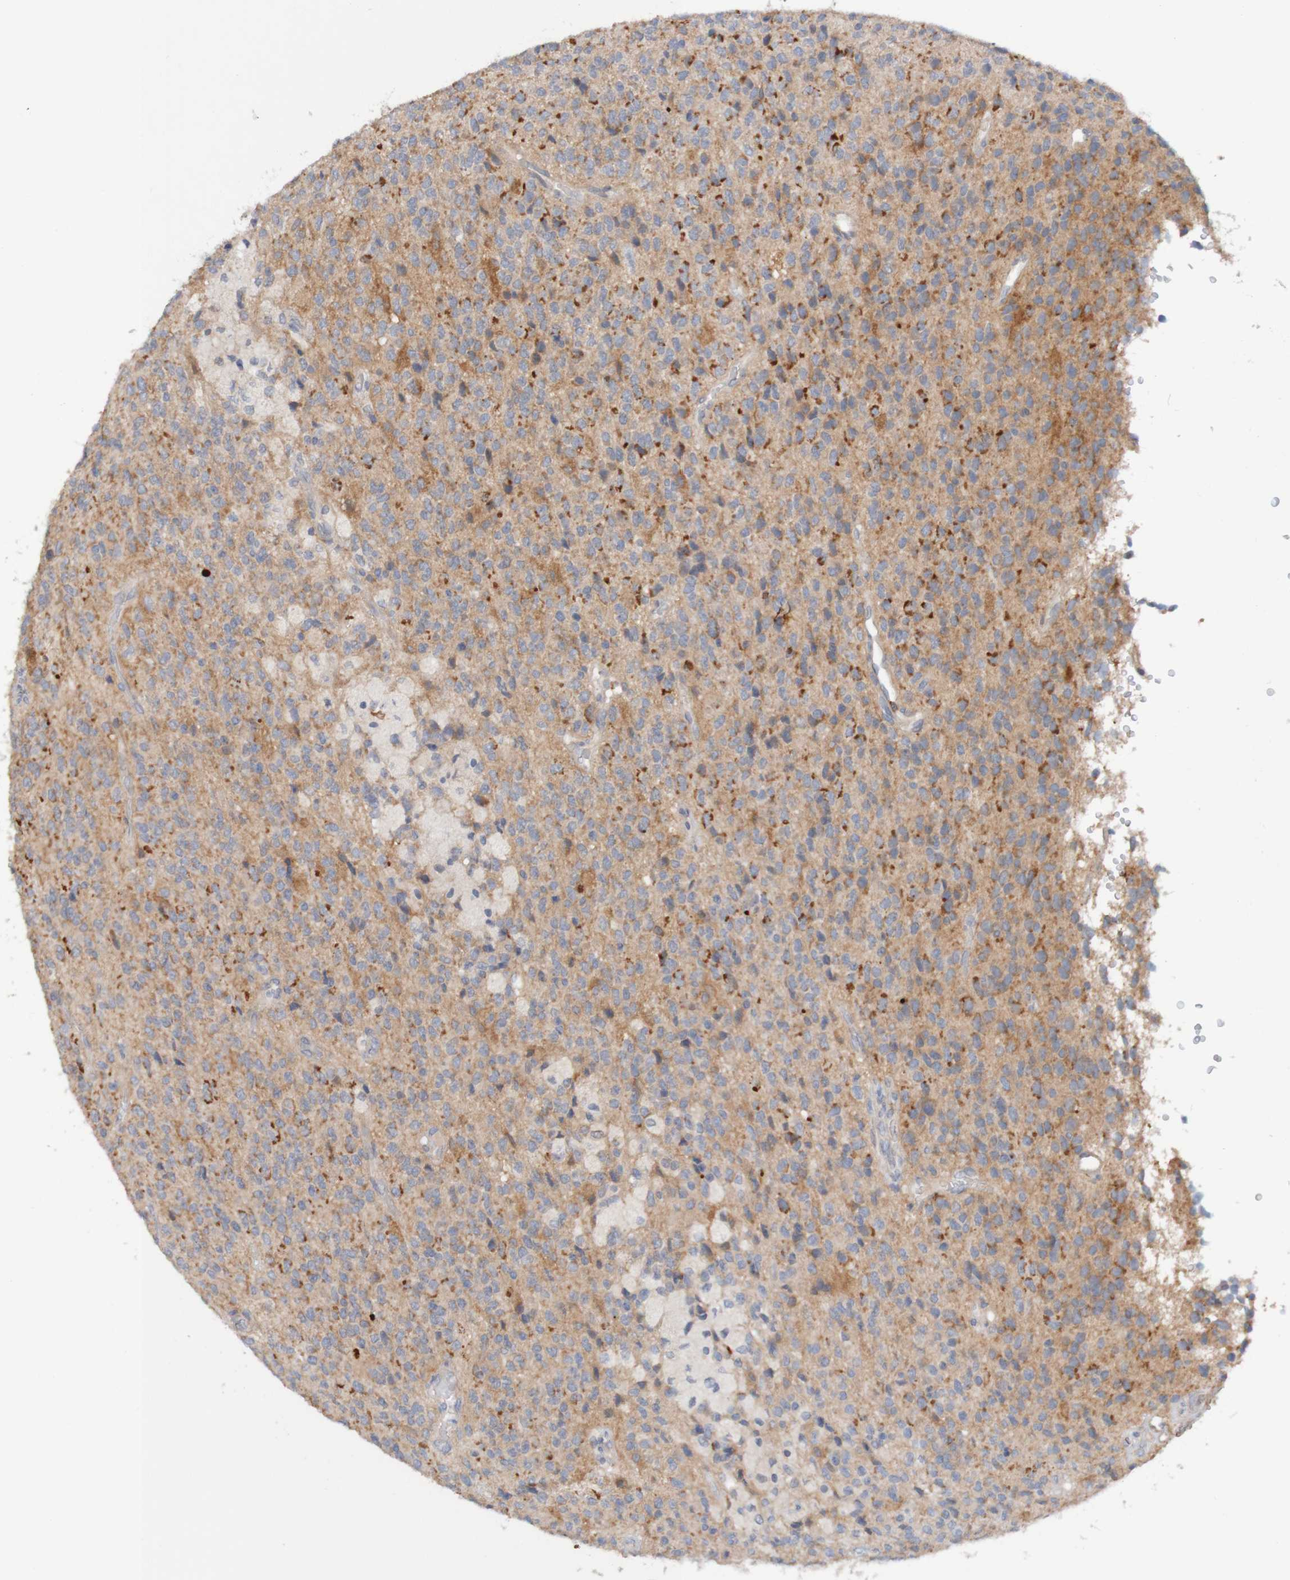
{"staining": {"intensity": "moderate", "quantity": "25%-75%", "location": "cytoplasmic/membranous"}, "tissue": "glioma", "cell_type": "Tumor cells", "image_type": "cancer", "snomed": [{"axis": "morphology", "description": "Glioma, malignant, High grade"}, {"axis": "topography", "description": "pancreas cauda"}], "caption": "Immunohistochemical staining of human glioma shows medium levels of moderate cytoplasmic/membranous staining in about 25%-75% of tumor cells.", "gene": "NAV2", "patient": {"sex": "male", "age": 60}}